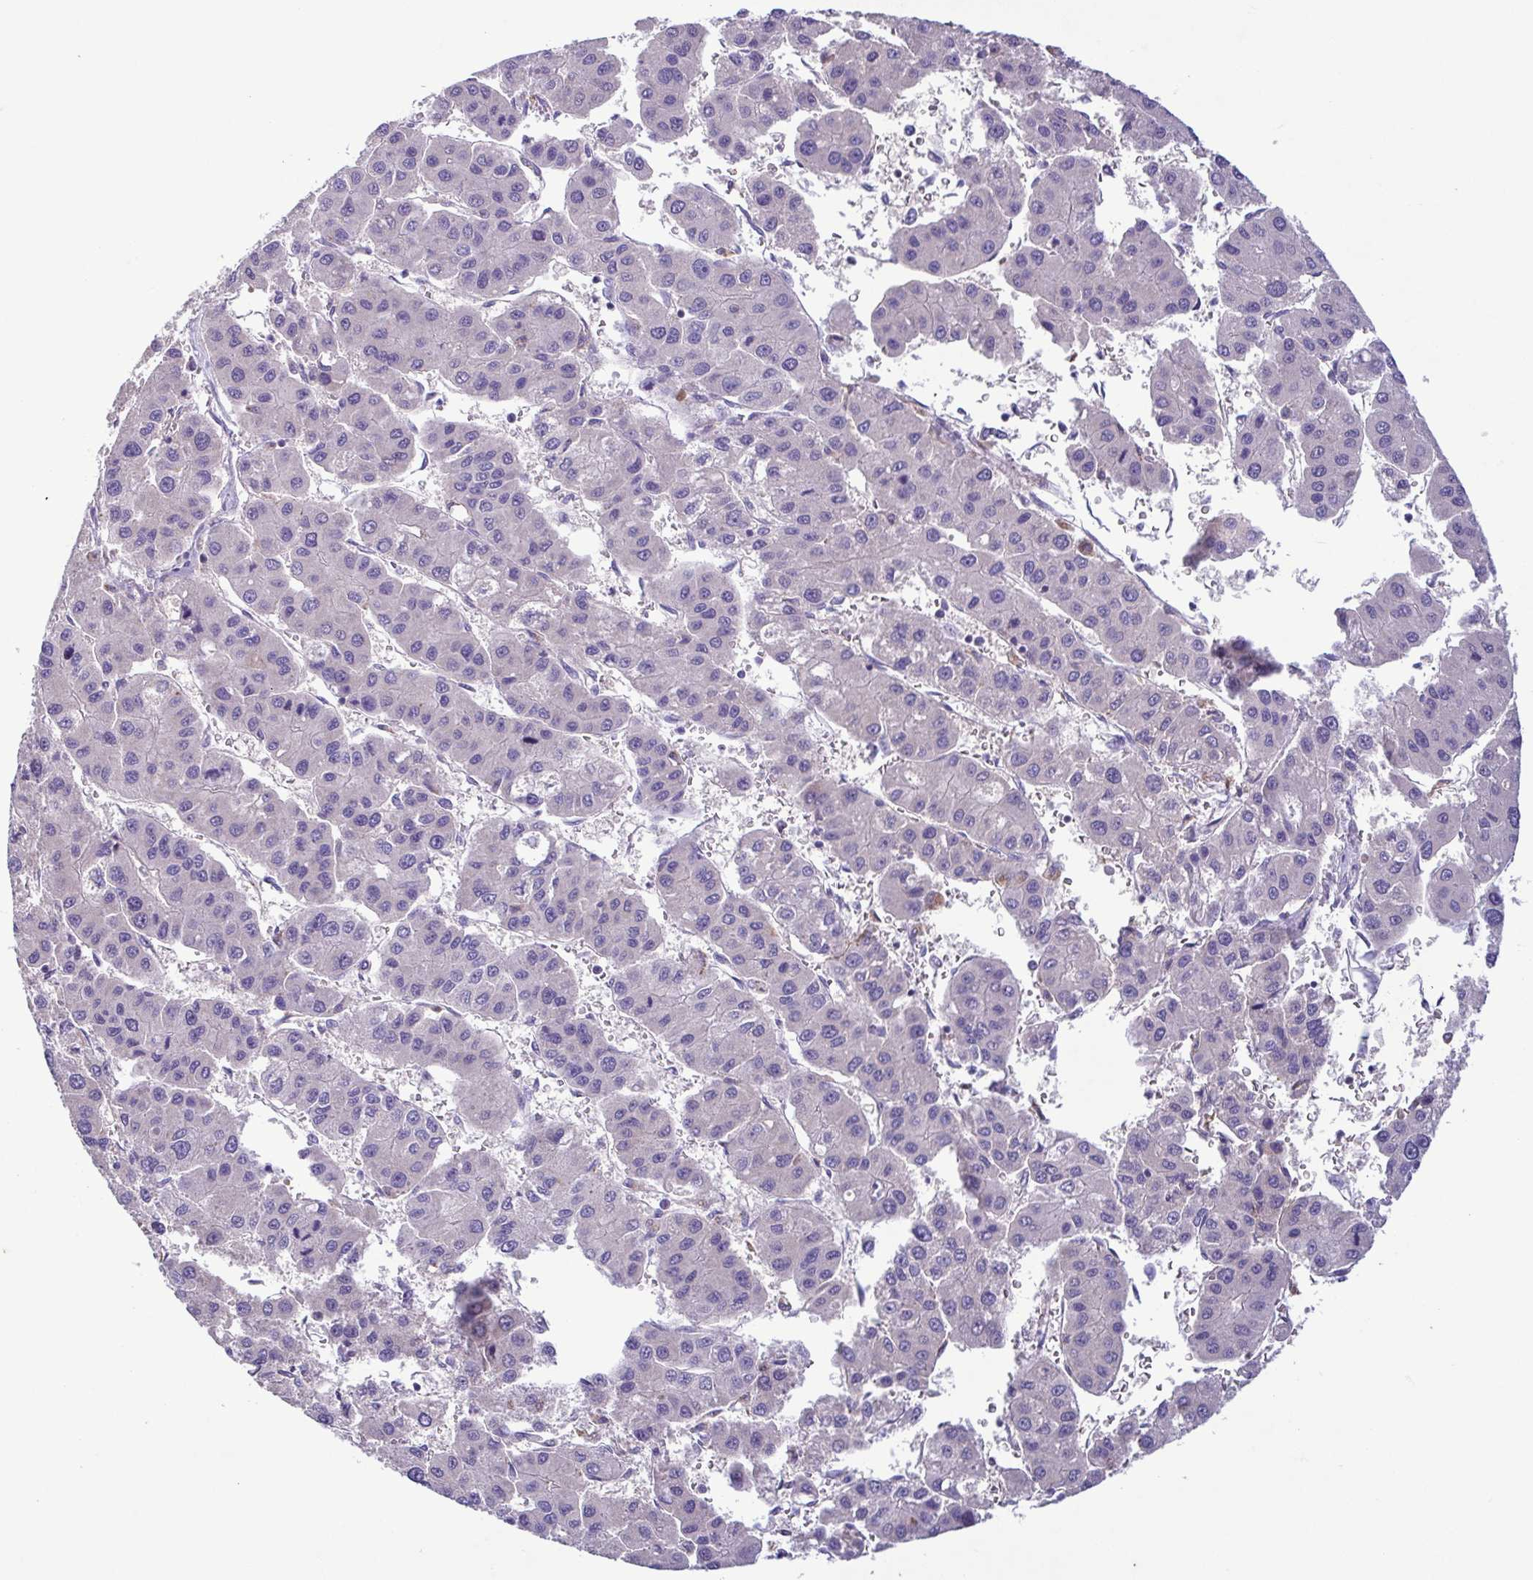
{"staining": {"intensity": "negative", "quantity": "none", "location": "none"}, "tissue": "liver cancer", "cell_type": "Tumor cells", "image_type": "cancer", "snomed": [{"axis": "morphology", "description": "Carcinoma, Hepatocellular, NOS"}, {"axis": "topography", "description": "Liver"}], "caption": "Image shows no significant protein expression in tumor cells of liver hepatocellular carcinoma. (DAB (3,3'-diaminobenzidine) IHC with hematoxylin counter stain).", "gene": "F13B", "patient": {"sex": "male", "age": 73}}